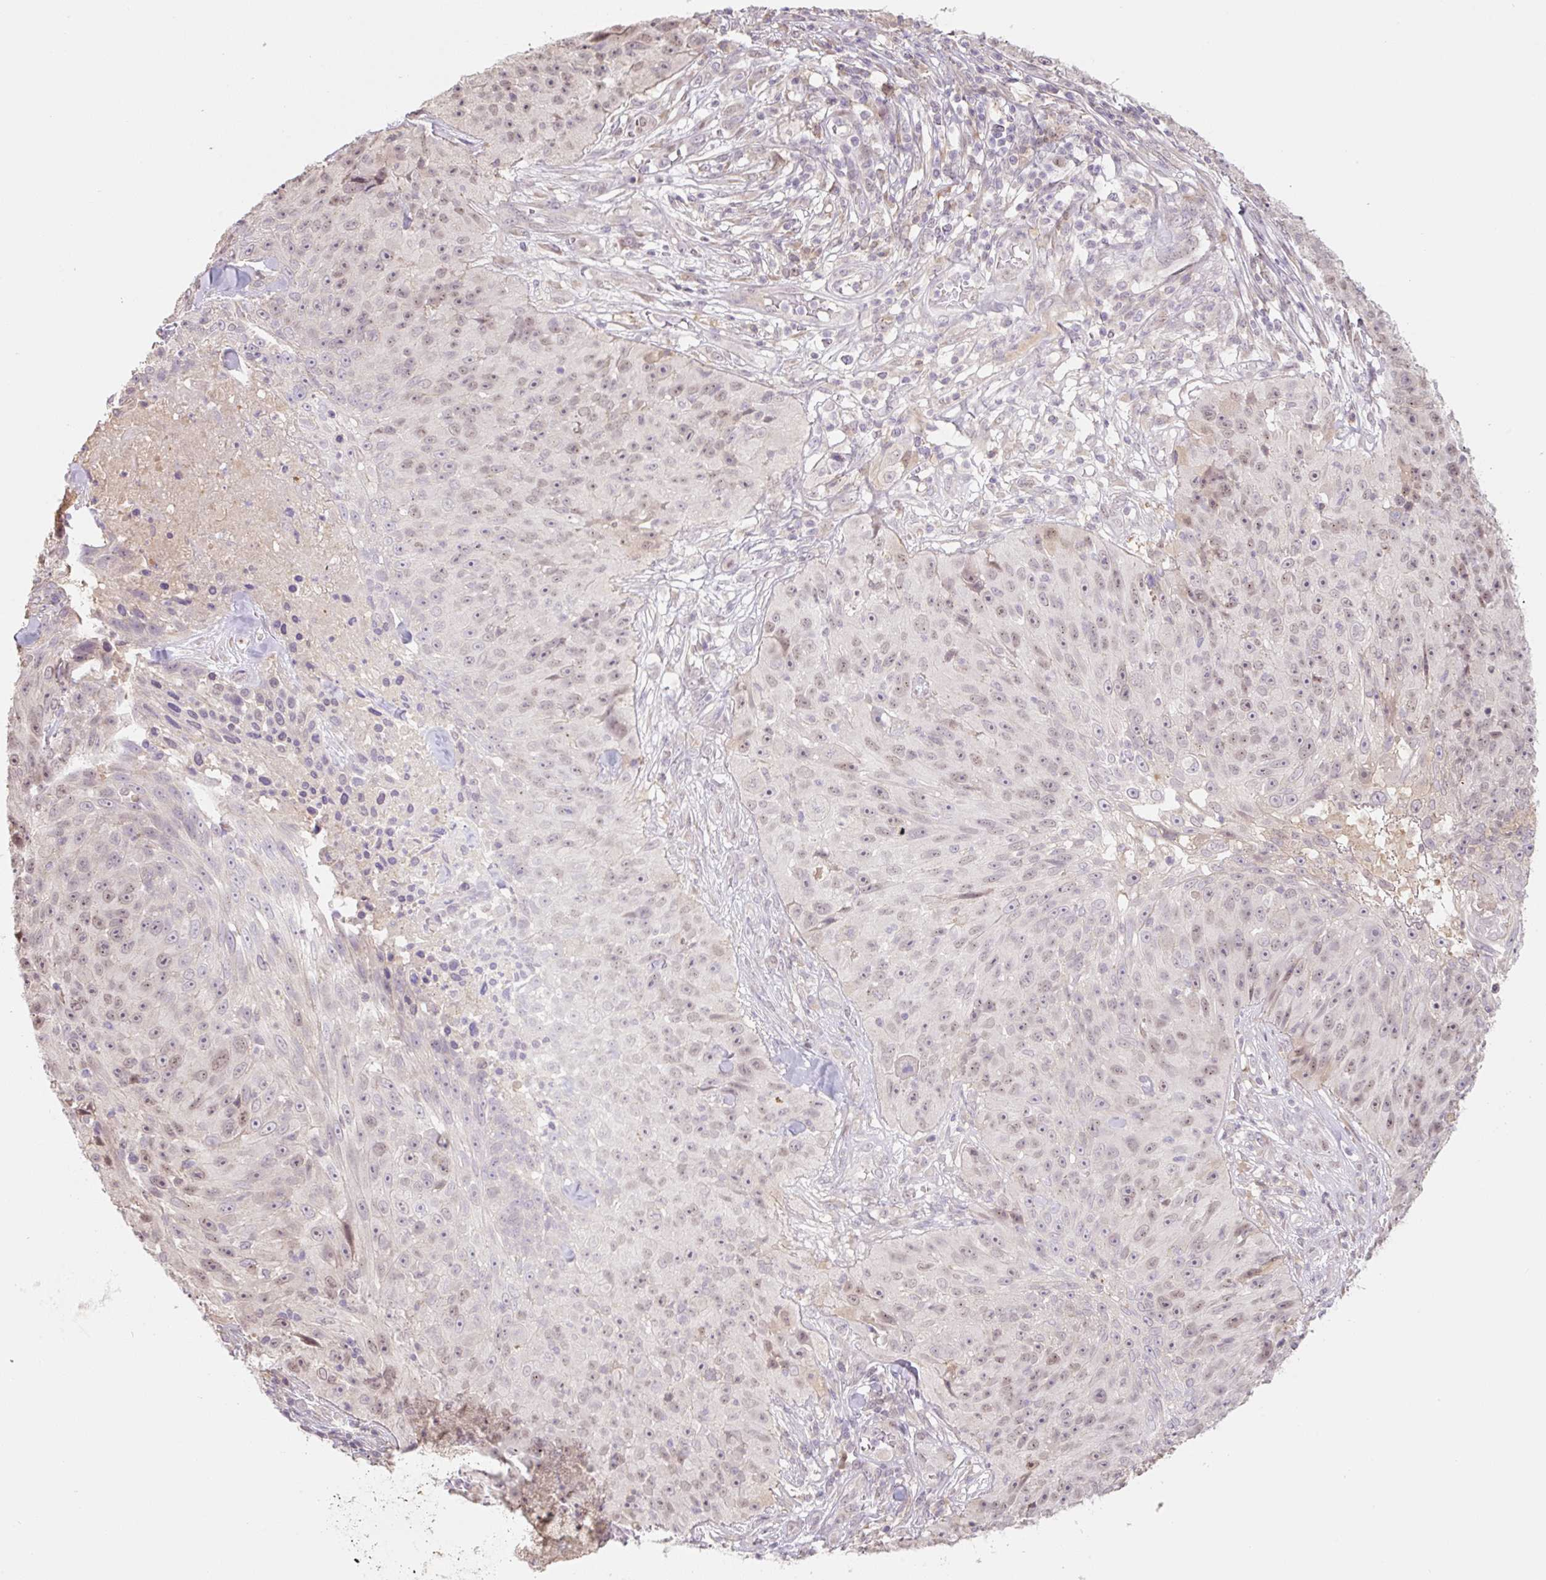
{"staining": {"intensity": "weak", "quantity": "25%-75%", "location": "nuclear"}, "tissue": "skin cancer", "cell_type": "Tumor cells", "image_type": "cancer", "snomed": [{"axis": "morphology", "description": "Squamous cell carcinoma, NOS"}, {"axis": "topography", "description": "Skin"}], "caption": "Brown immunohistochemical staining in human skin squamous cell carcinoma demonstrates weak nuclear expression in about 25%-75% of tumor cells.", "gene": "MIA2", "patient": {"sex": "female", "age": 87}}